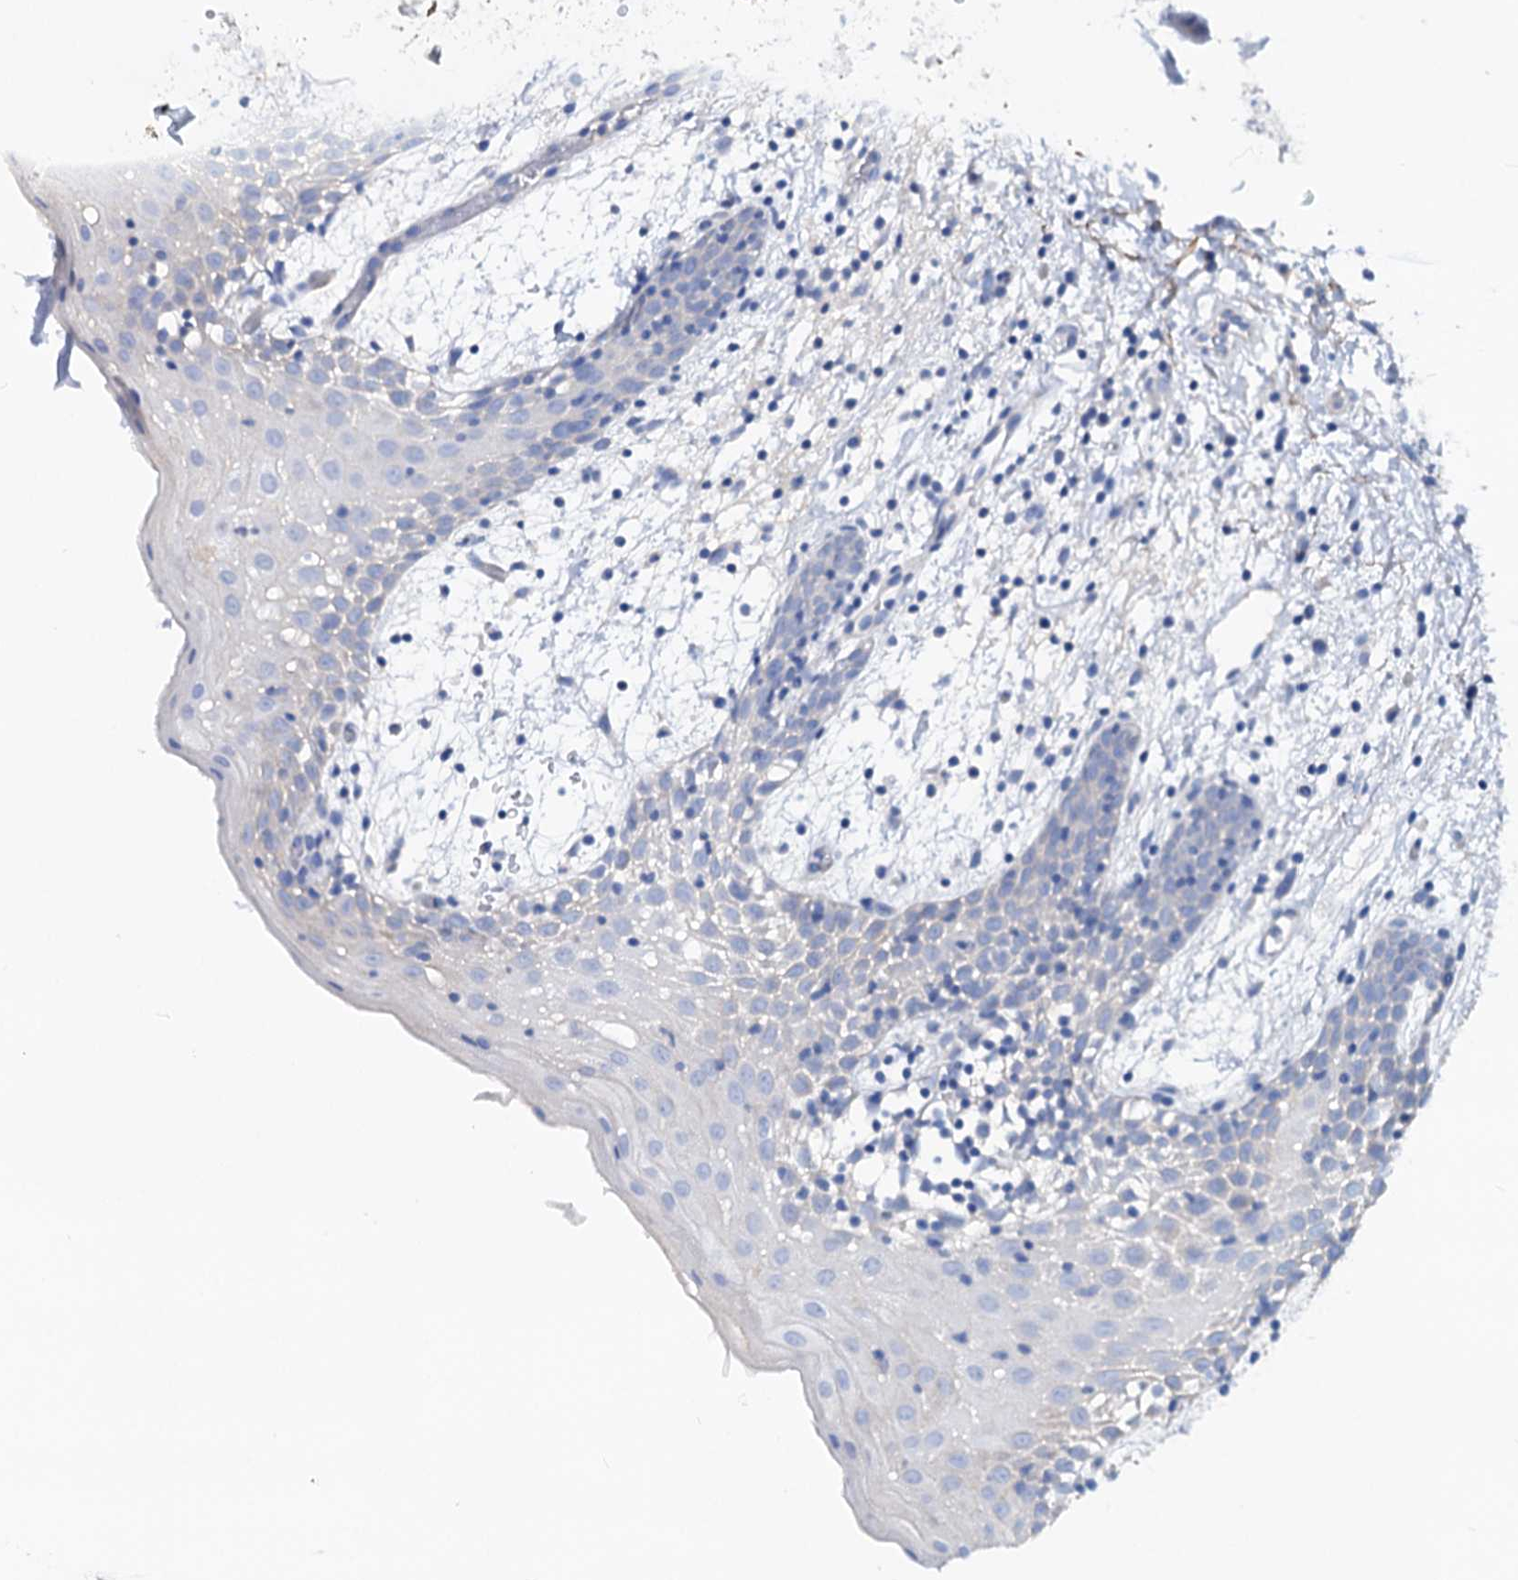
{"staining": {"intensity": "negative", "quantity": "none", "location": "none"}, "tissue": "oral mucosa", "cell_type": "Squamous epithelial cells", "image_type": "normal", "snomed": [{"axis": "morphology", "description": "Normal tissue, NOS"}, {"axis": "topography", "description": "Skeletal muscle"}, {"axis": "topography", "description": "Oral tissue"}, {"axis": "topography", "description": "Salivary gland"}, {"axis": "topography", "description": "Peripheral nerve tissue"}], "caption": "IHC photomicrograph of normal oral mucosa: human oral mucosa stained with DAB (3,3'-diaminobenzidine) reveals no significant protein expression in squamous epithelial cells.", "gene": "DYDC2", "patient": {"sex": "male", "age": 54}}